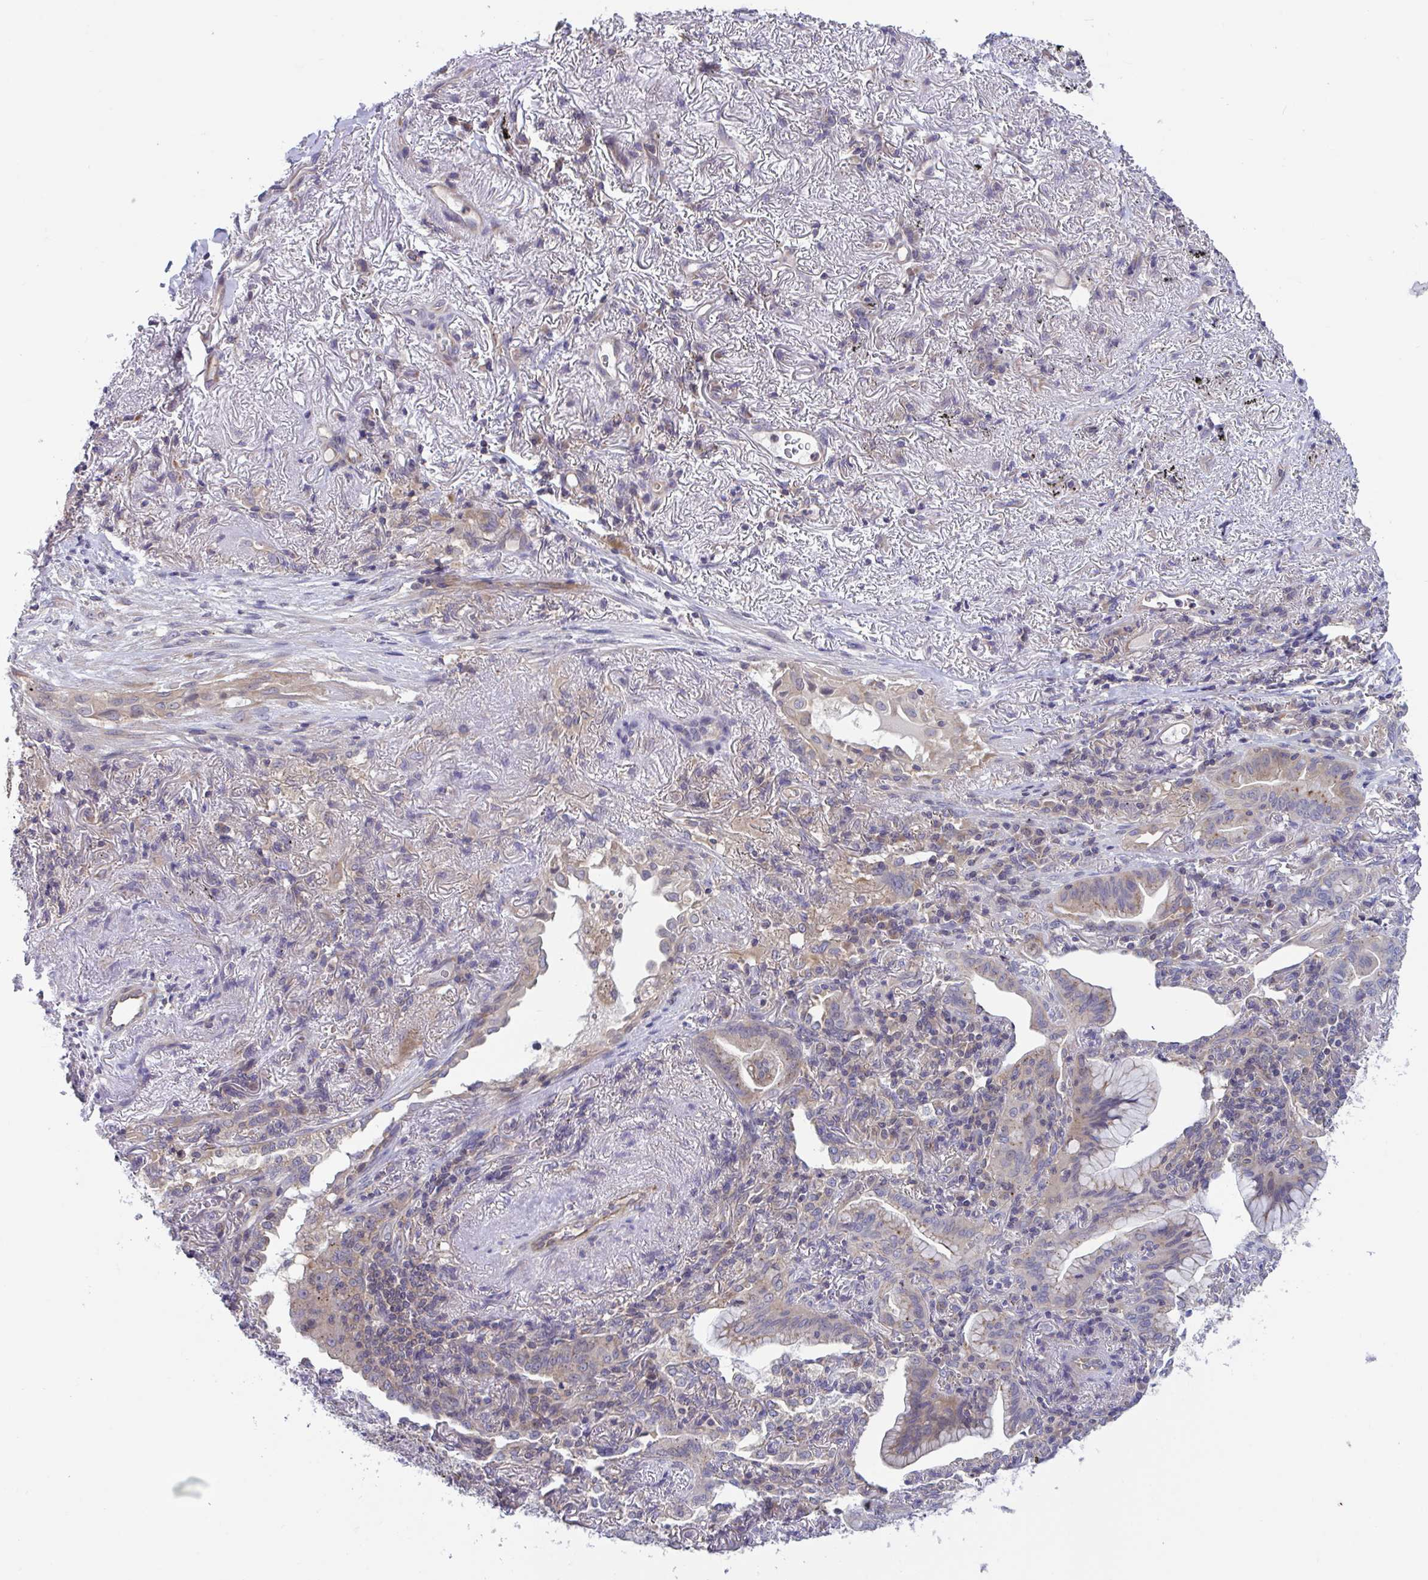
{"staining": {"intensity": "weak", "quantity": "25%-75%", "location": "cytoplasmic/membranous,nuclear"}, "tissue": "lung cancer", "cell_type": "Tumor cells", "image_type": "cancer", "snomed": [{"axis": "morphology", "description": "Adenocarcinoma, NOS"}, {"axis": "topography", "description": "Lung"}], "caption": "Adenocarcinoma (lung) was stained to show a protein in brown. There is low levels of weak cytoplasmic/membranous and nuclear staining in about 25%-75% of tumor cells.", "gene": "IST1", "patient": {"sex": "male", "age": 77}}